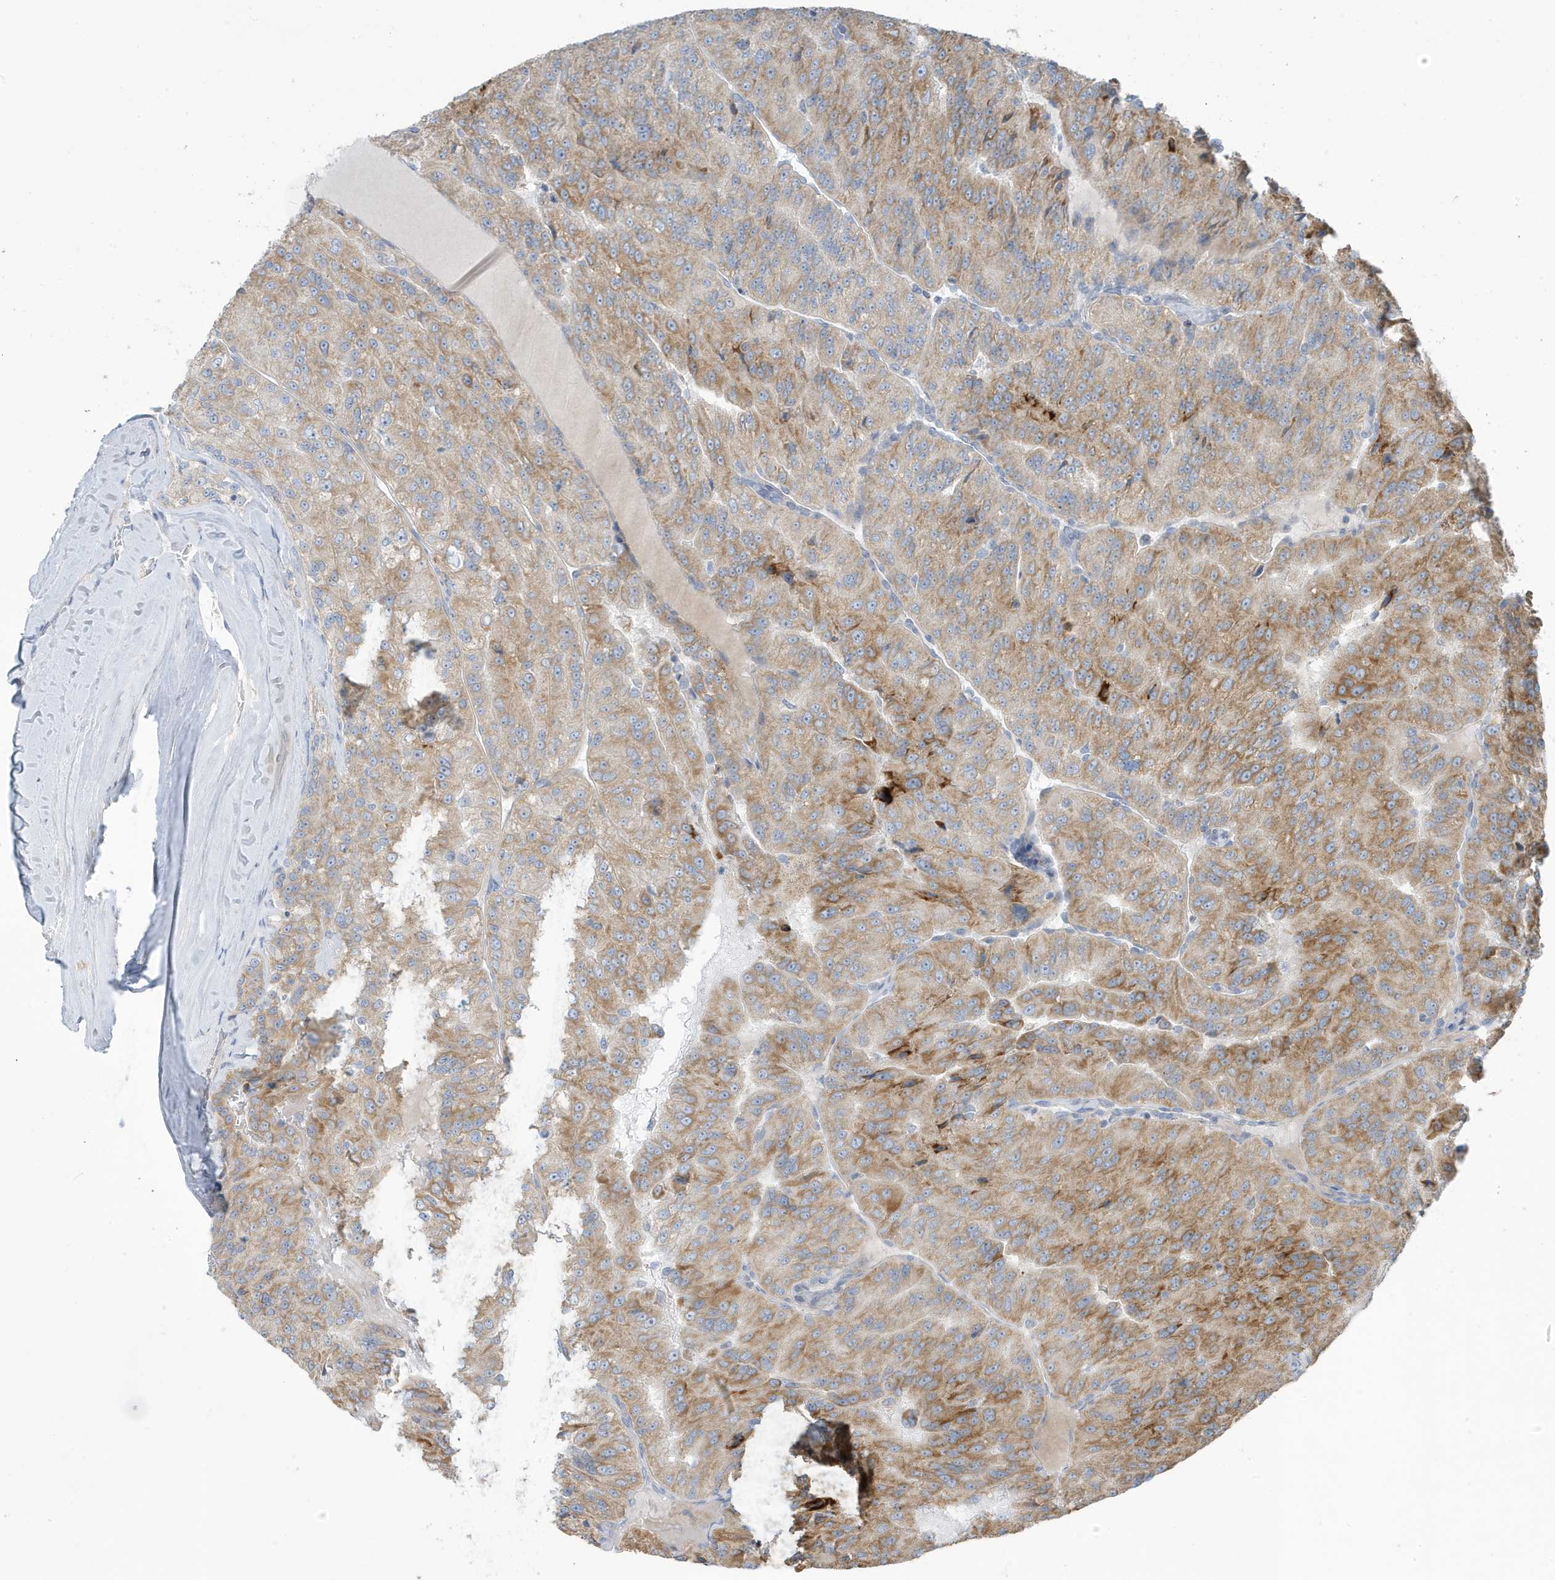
{"staining": {"intensity": "moderate", "quantity": ">75%", "location": "cytoplasmic/membranous"}, "tissue": "renal cancer", "cell_type": "Tumor cells", "image_type": "cancer", "snomed": [{"axis": "morphology", "description": "Adenocarcinoma, NOS"}, {"axis": "topography", "description": "Kidney"}], "caption": "Tumor cells reveal medium levels of moderate cytoplasmic/membranous expression in approximately >75% of cells in renal adenocarcinoma.", "gene": "ATP13A5", "patient": {"sex": "female", "age": 63}}